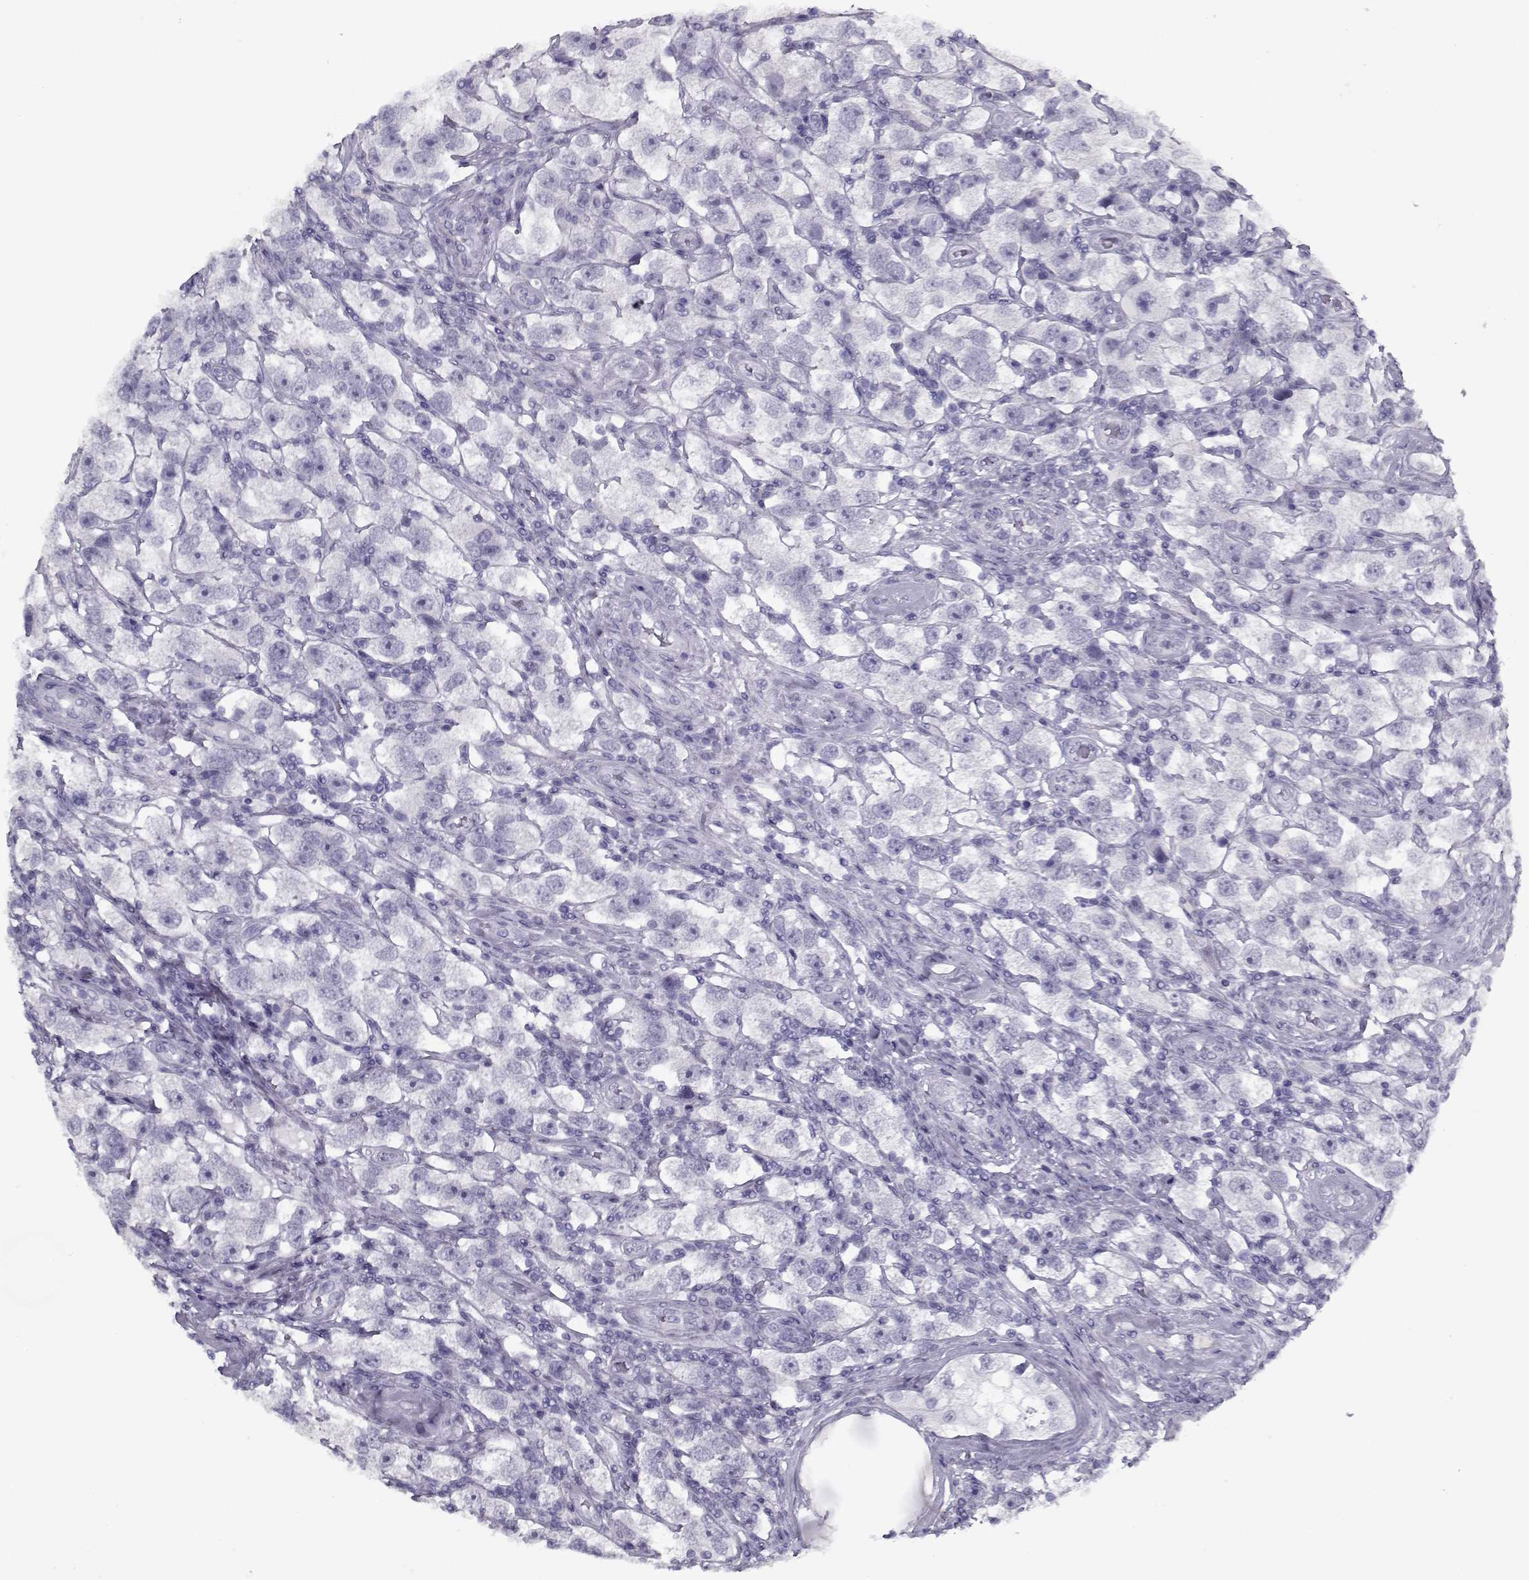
{"staining": {"intensity": "negative", "quantity": "none", "location": "none"}, "tissue": "testis cancer", "cell_type": "Tumor cells", "image_type": "cancer", "snomed": [{"axis": "morphology", "description": "Seminoma, NOS"}, {"axis": "topography", "description": "Testis"}], "caption": "Testis seminoma stained for a protein using immunohistochemistry (IHC) shows no staining tumor cells.", "gene": "RNF32", "patient": {"sex": "male", "age": 26}}